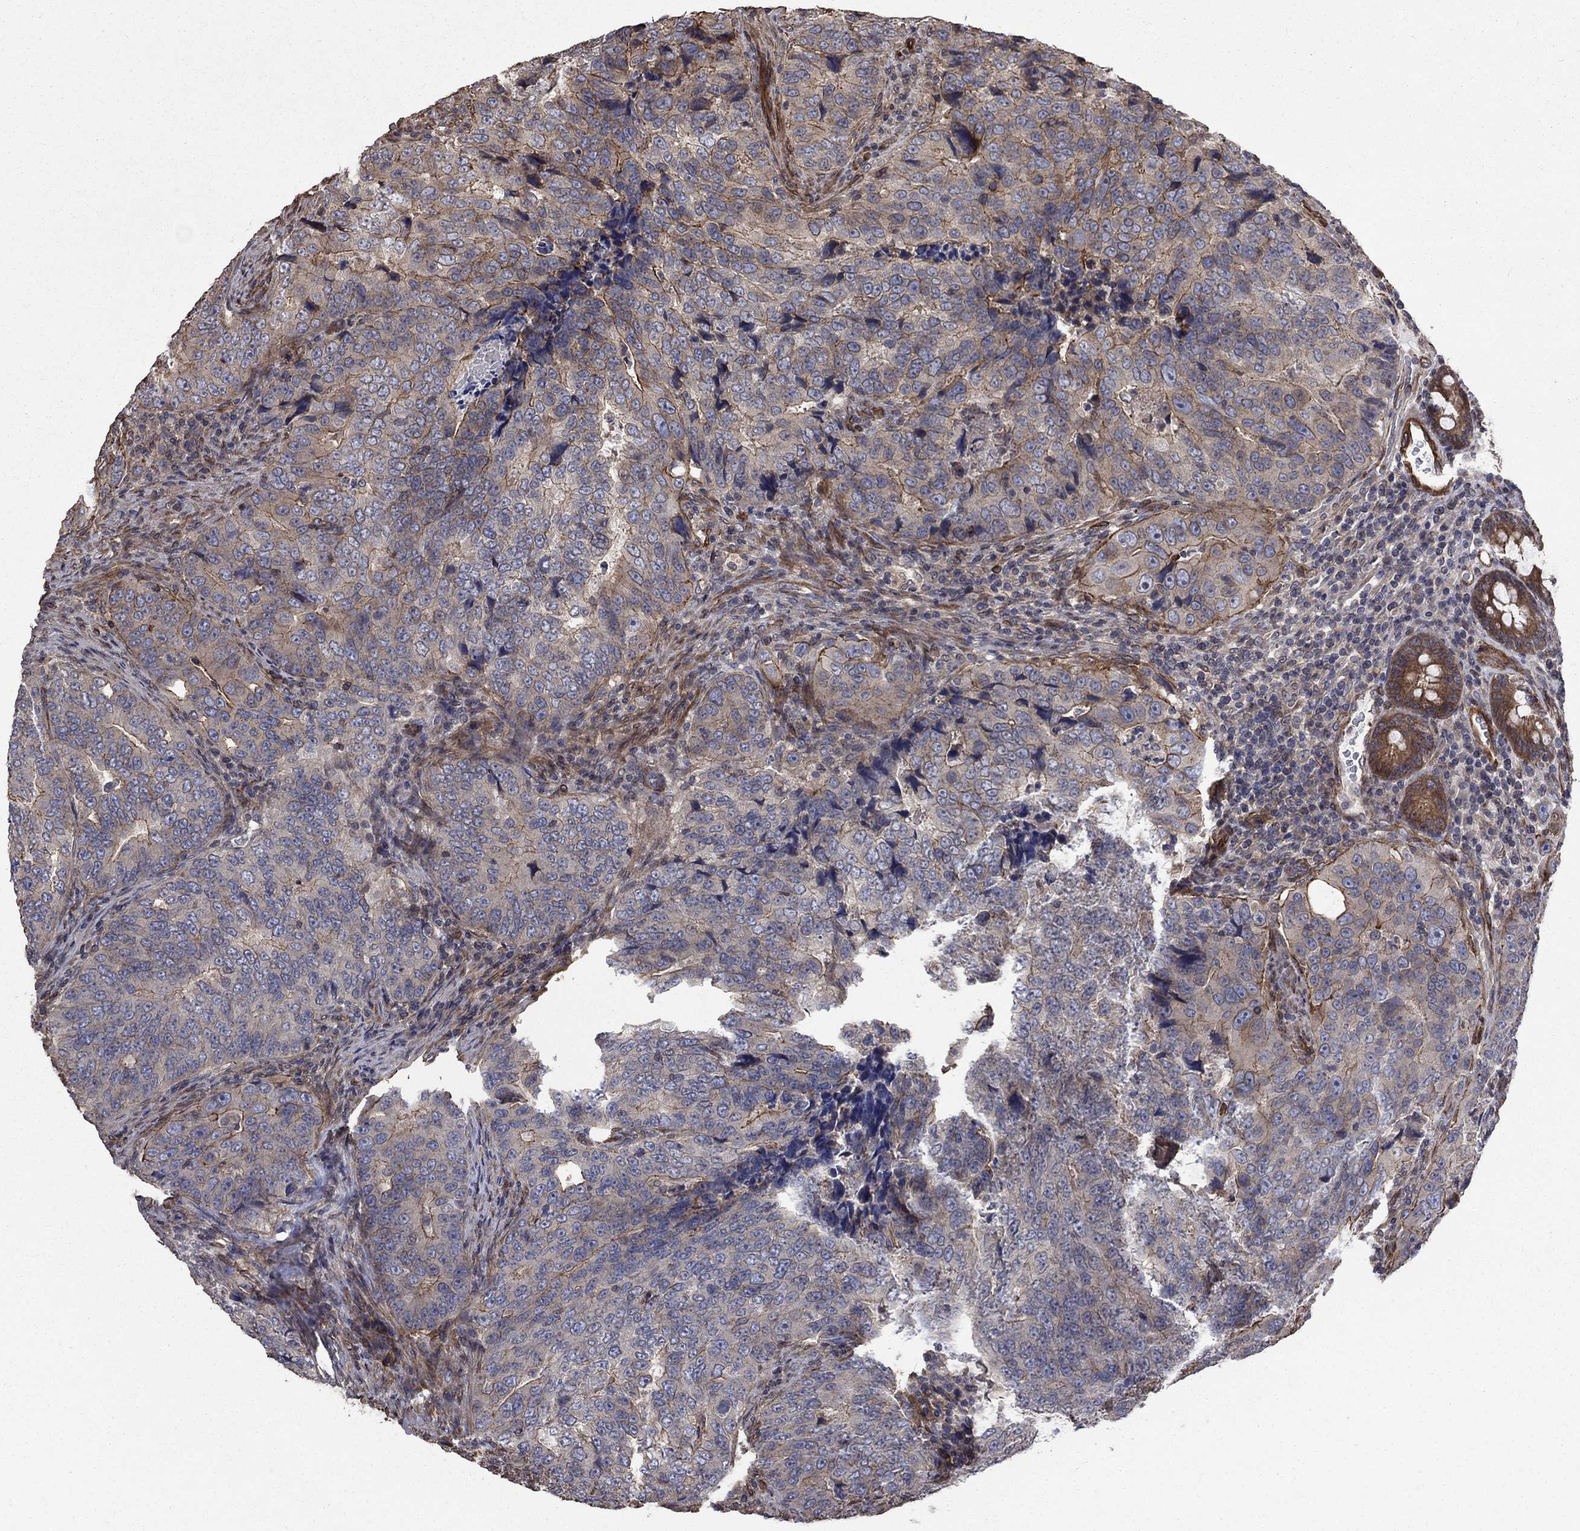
{"staining": {"intensity": "moderate", "quantity": "25%-75%", "location": "cytoplasmic/membranous"}, "tissue": "colorectal cancer", "cell_type": "Tumor cells", "image_type": "cancer", "snomed": [{"axis": "morphology", "description": "Adenocarcinoma, NOS"}, {"axis": "topography", "description": "Colon"}], "caption": "High-power microscopy captured an immunohistochemistry (IHC) photomicrograph of colorectal adenocarcinoma, revealing moderate cytoplasmic/membranous positivity in approximately 25%-75% of tumor cells. Immunohistochemistry stains the protein in brown and the nuclei are stained blue.", "gene": "PDE3A", "patient": {"sex": "female", "age": 72}}